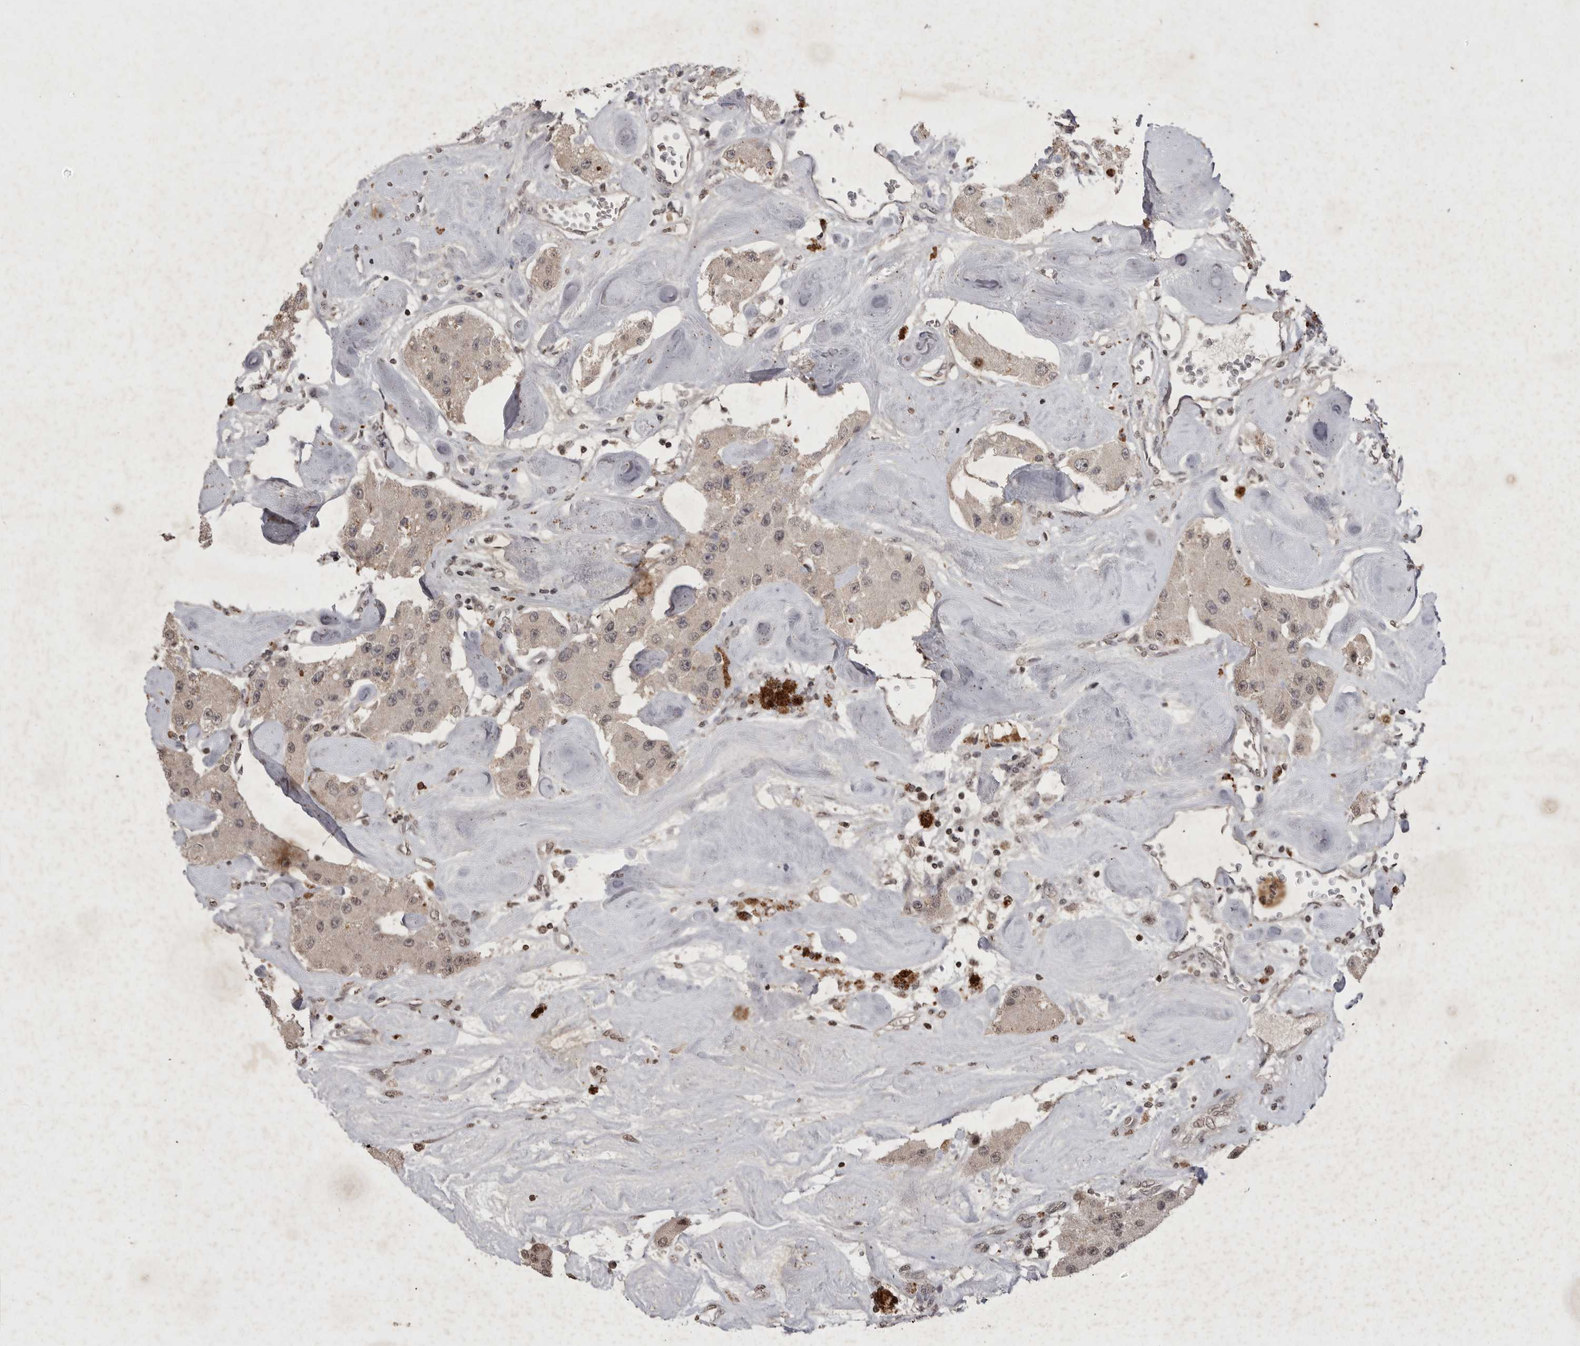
{"staining": {"intensity": "weak", "quantity": ">75%", "location": "cytoplasmic/membranous"}, "tissue": "carcinoid", "cell_type": "Tumor cells", "image_type": "cancer", "snomed": [{"axis": "morphology", "description": "Carcinoid, malignant, NOS"}, {"axis": "topography", "description": "Pancreas"}], "caption": "High-power microscopy captured an immunohistochemistry image of carcinoid (malignant), revealing weak cytoplasmic/membranous expression in about >75% of tumor cells.", "gene": "APLNR", "patient": {"sex": "male", "age": 41}}